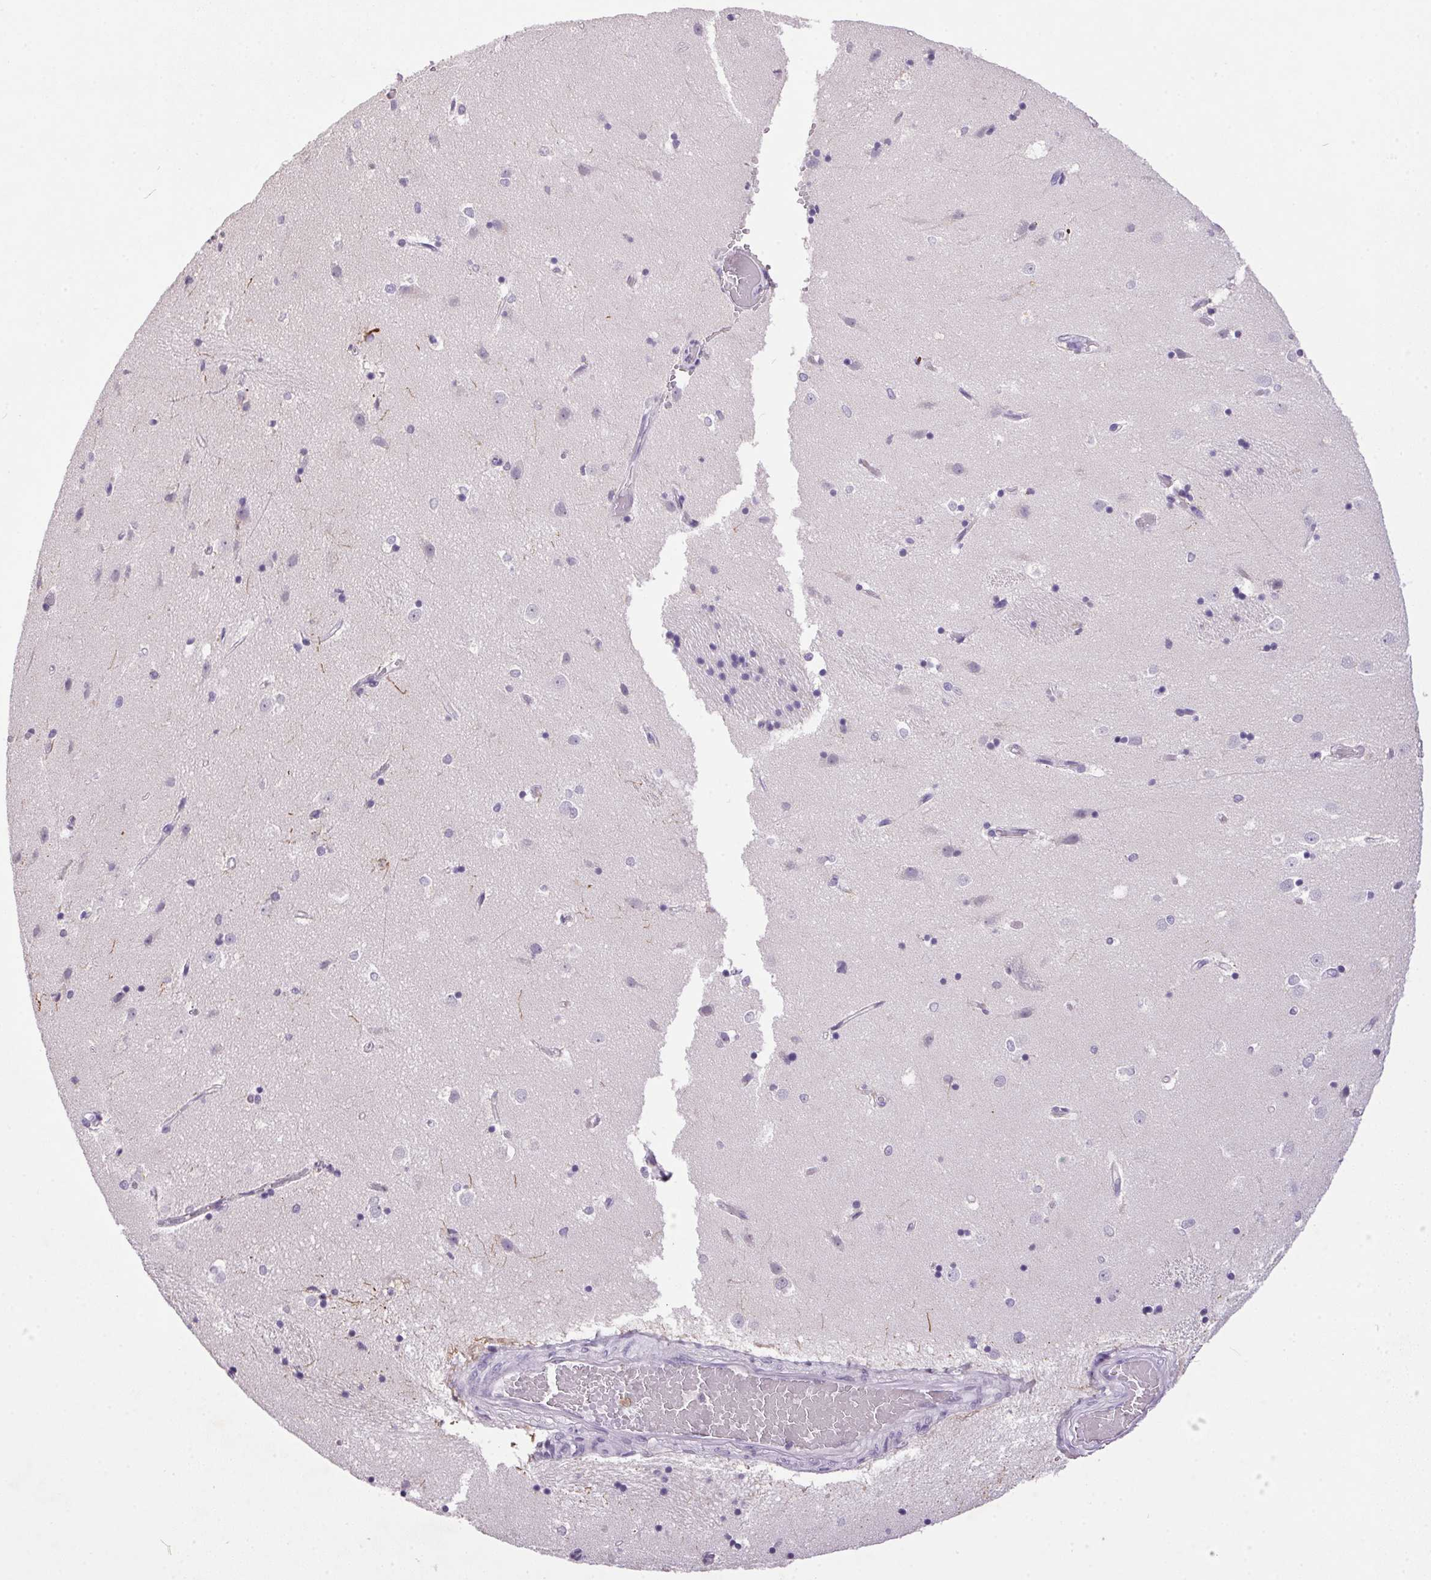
{"staining": {"intensity": "negative", "quantity": "none", "location": "none"}, "tissue": "caudate", "cell_type": "Glial cells", "image_type": "normal", "snomed": [{"axis": "morphology", "description": "Normal tissue, NOS"}, {"axis": "topography", "description": "Lateral ventricle wall"}], "caption": "DAB (3,3'-diaminobenzidine) immunohistochemical staining of normal human caudate demonstrates no significant positivity in glial cells. Brightfield microscopy of IHC stained with DAB (3,3'-diaminobenzidine) (brown) and hematoxylin (blue), captured at high magnification.", "gene": "TRDN", "patient": {"sex": "male", "age": 54}}